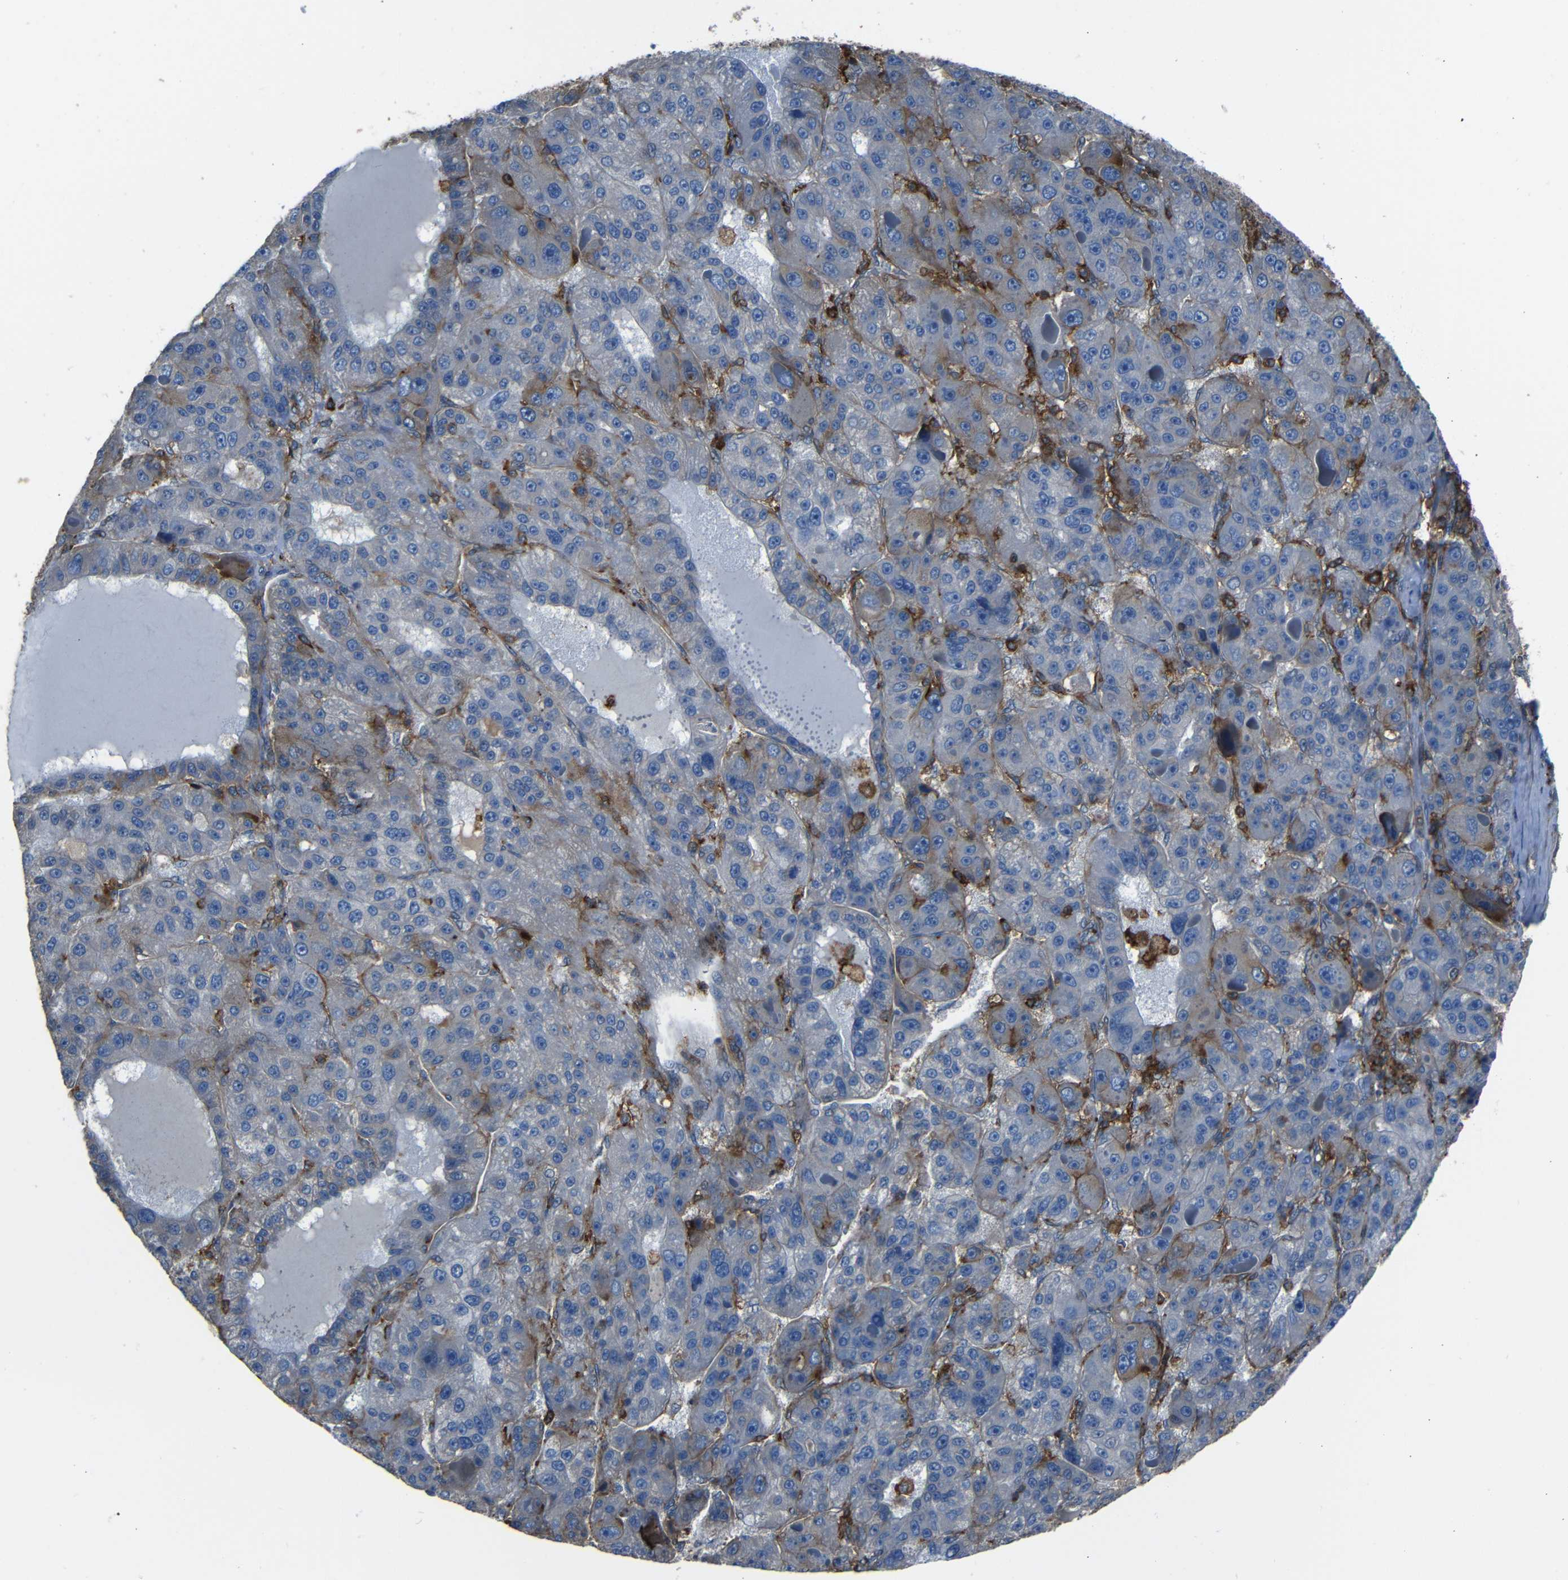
{"staining": {"intensity": "negative", "quantity": "none", "location": "none"}, "tissue": "liver cancer", "cell_type": "Tumor cells", "image_type": "cancer", "snomed": [{"axis": "morphology", "description": "Carcinoma, Hepatocellular, NOS"}, {"axis": "topography", "description": "Liver"}], "caption": "IHC photomicrograph of hepatocellular carcinoma (liver) stained for a protein (brown), which displays no positivity in tumor cells. The staining was performed using DAB to visualize the protein expression in brown, while the nuclei were stained in blue with hematoxylin (Magnification: 20x).", "gene": "ADGRE5", "patient": {"sex": "male", "age": 76}}